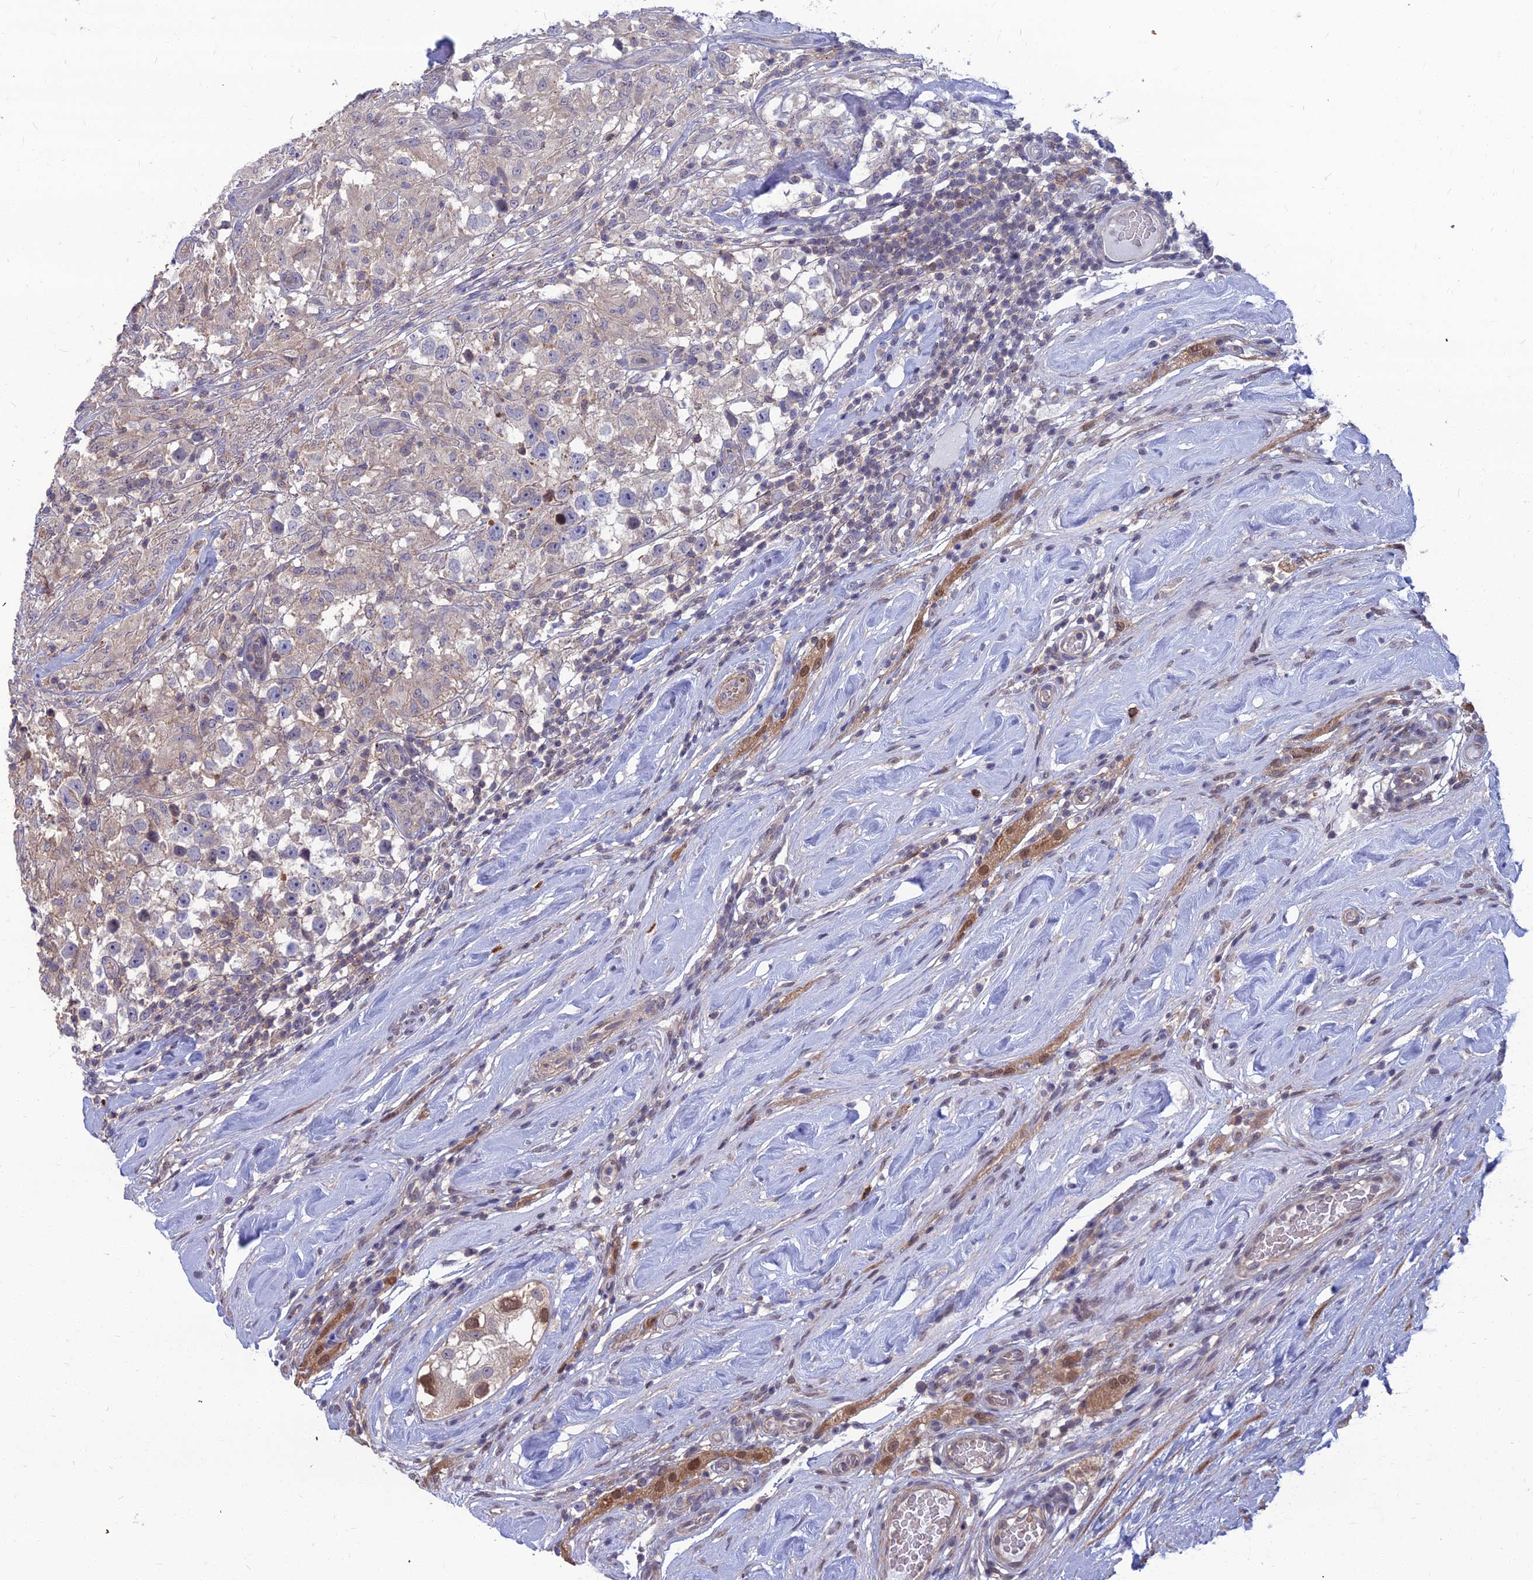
{"staining": {"intensity": "weak", "quantity": "<25%", "location": "cytoplasmic/membranous"}, "tissue": "testis cancer", "cell_type": "Tumor cells", "image_type": "cancer", "snomed": [{"axis": "morphology", "description": "Seminoma, NOS"}, {"axis": "topography", "description": "Testis"}], "caption": "Histopathology image shows no protein positivity in tumor cells of seminoma (testis) tissue.", "gene": "OPA3", "patient": {"sex": "male", "age": 46}}